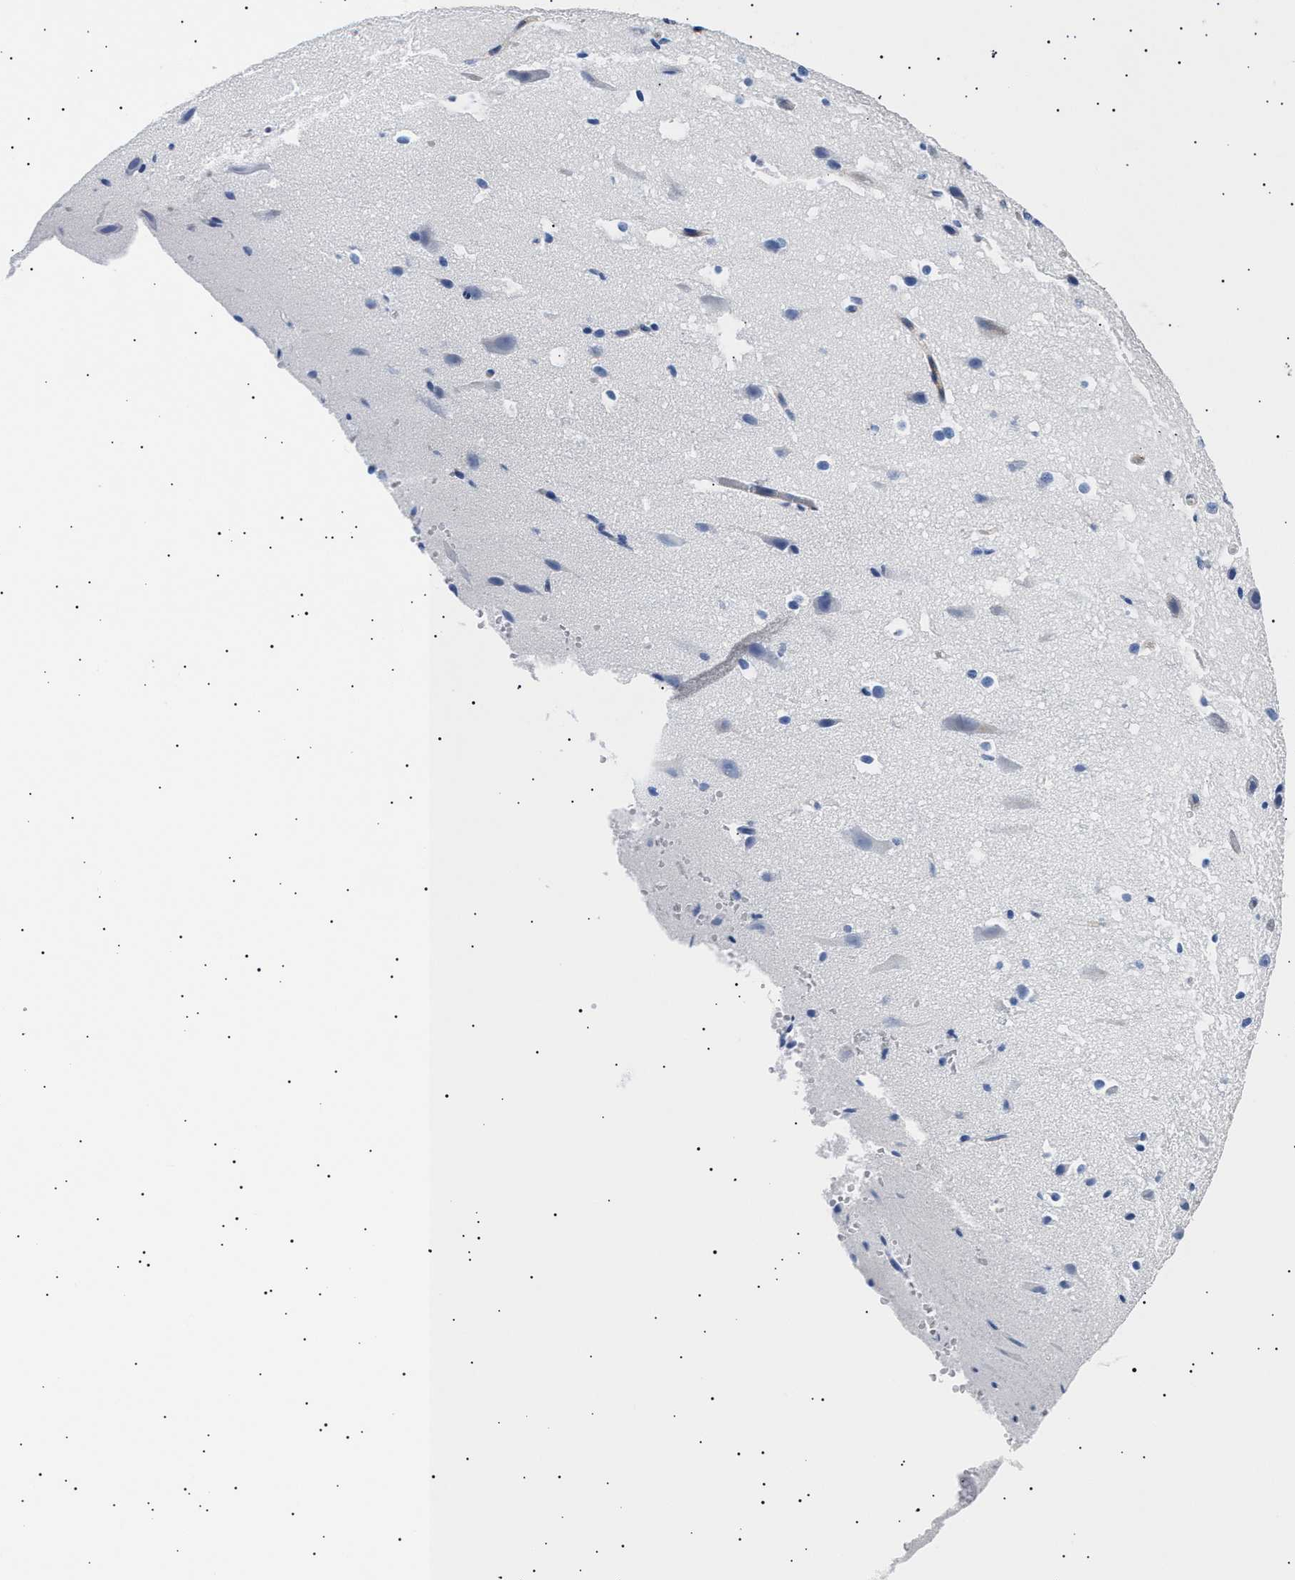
{"staining": {"intensity": "negative", "quantity": "none", "location": "none"}, "tissue": "cerebral cortex", "cell_type": "Endothelial cells", "image_type": "normal", "snomed": [{"axis": "morphology", "description": "Normal tissue, NOS"}, {"axis": "morphology", "description": "Developmental malformation"}, {"axis": "topography", "description": "Cerebral cortex"}], "caption": "Immunohistochemistry histopathology image of unremarkable human cerebral cortex stained for a protein (brown), which exhibits no staining in endothelial cells.", "gene": "HEMGN", "patient": {"sex": "female", "age": 30}}